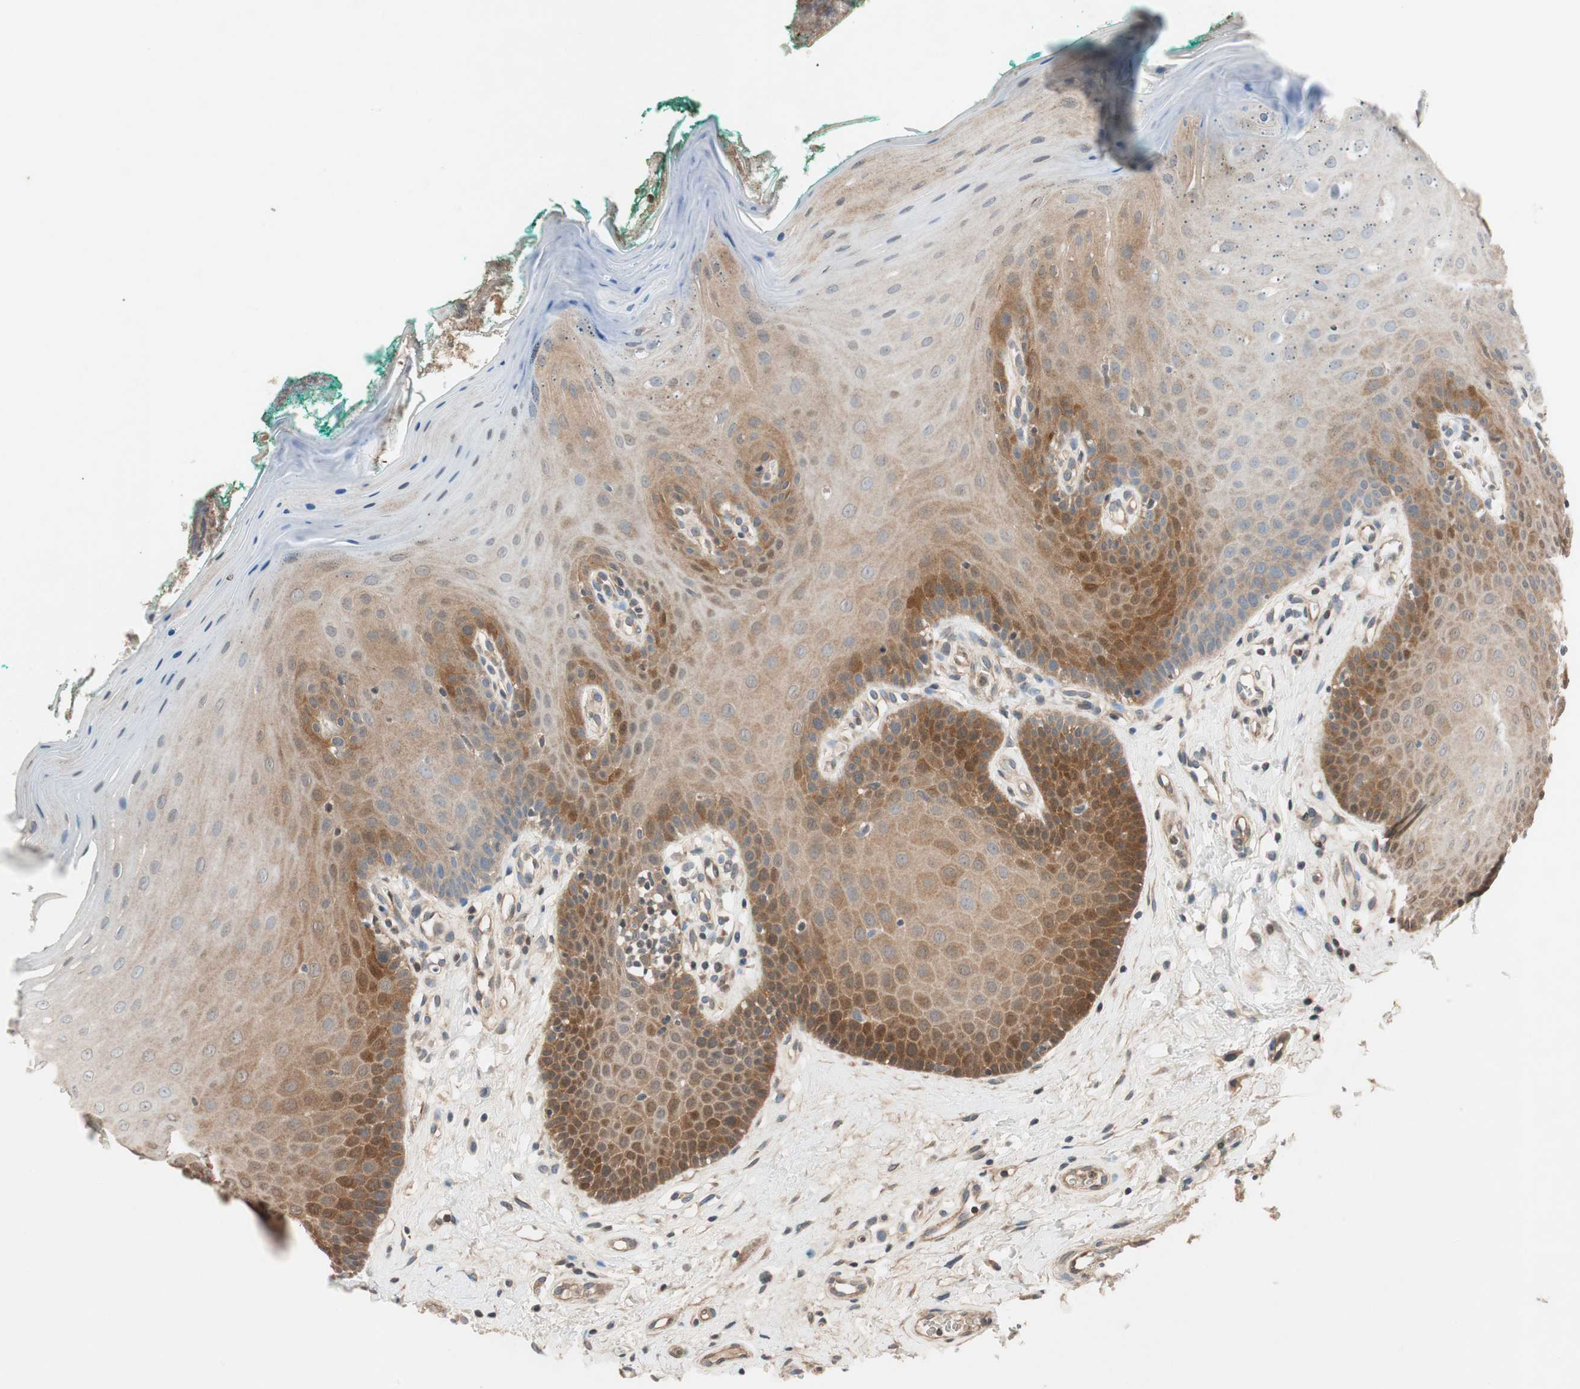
{"staining": {"intensity": "moderate", "quantity": "25%-75%", "location": "cytoplasmic/membranous"}, "tissue": "oral mucosa", "cell_type": "Squamous epithelial cells", "image_type": "normal", "snomed": [{"axis": "morphology", "description": "Normal tissue, NOS"}, {"axis": "topography", "description": "Skeletal muscle"}, {"axis": "topography", "description": "Oral tissue"}], "caption": "This is an image of IHC staining of normal oral mucosa, which shows moderate staining in the cytoplasmic/membranous of squamous epithelial cells.", "gene": "GCLM", "patient": {"sex": "male", "age": 58}}